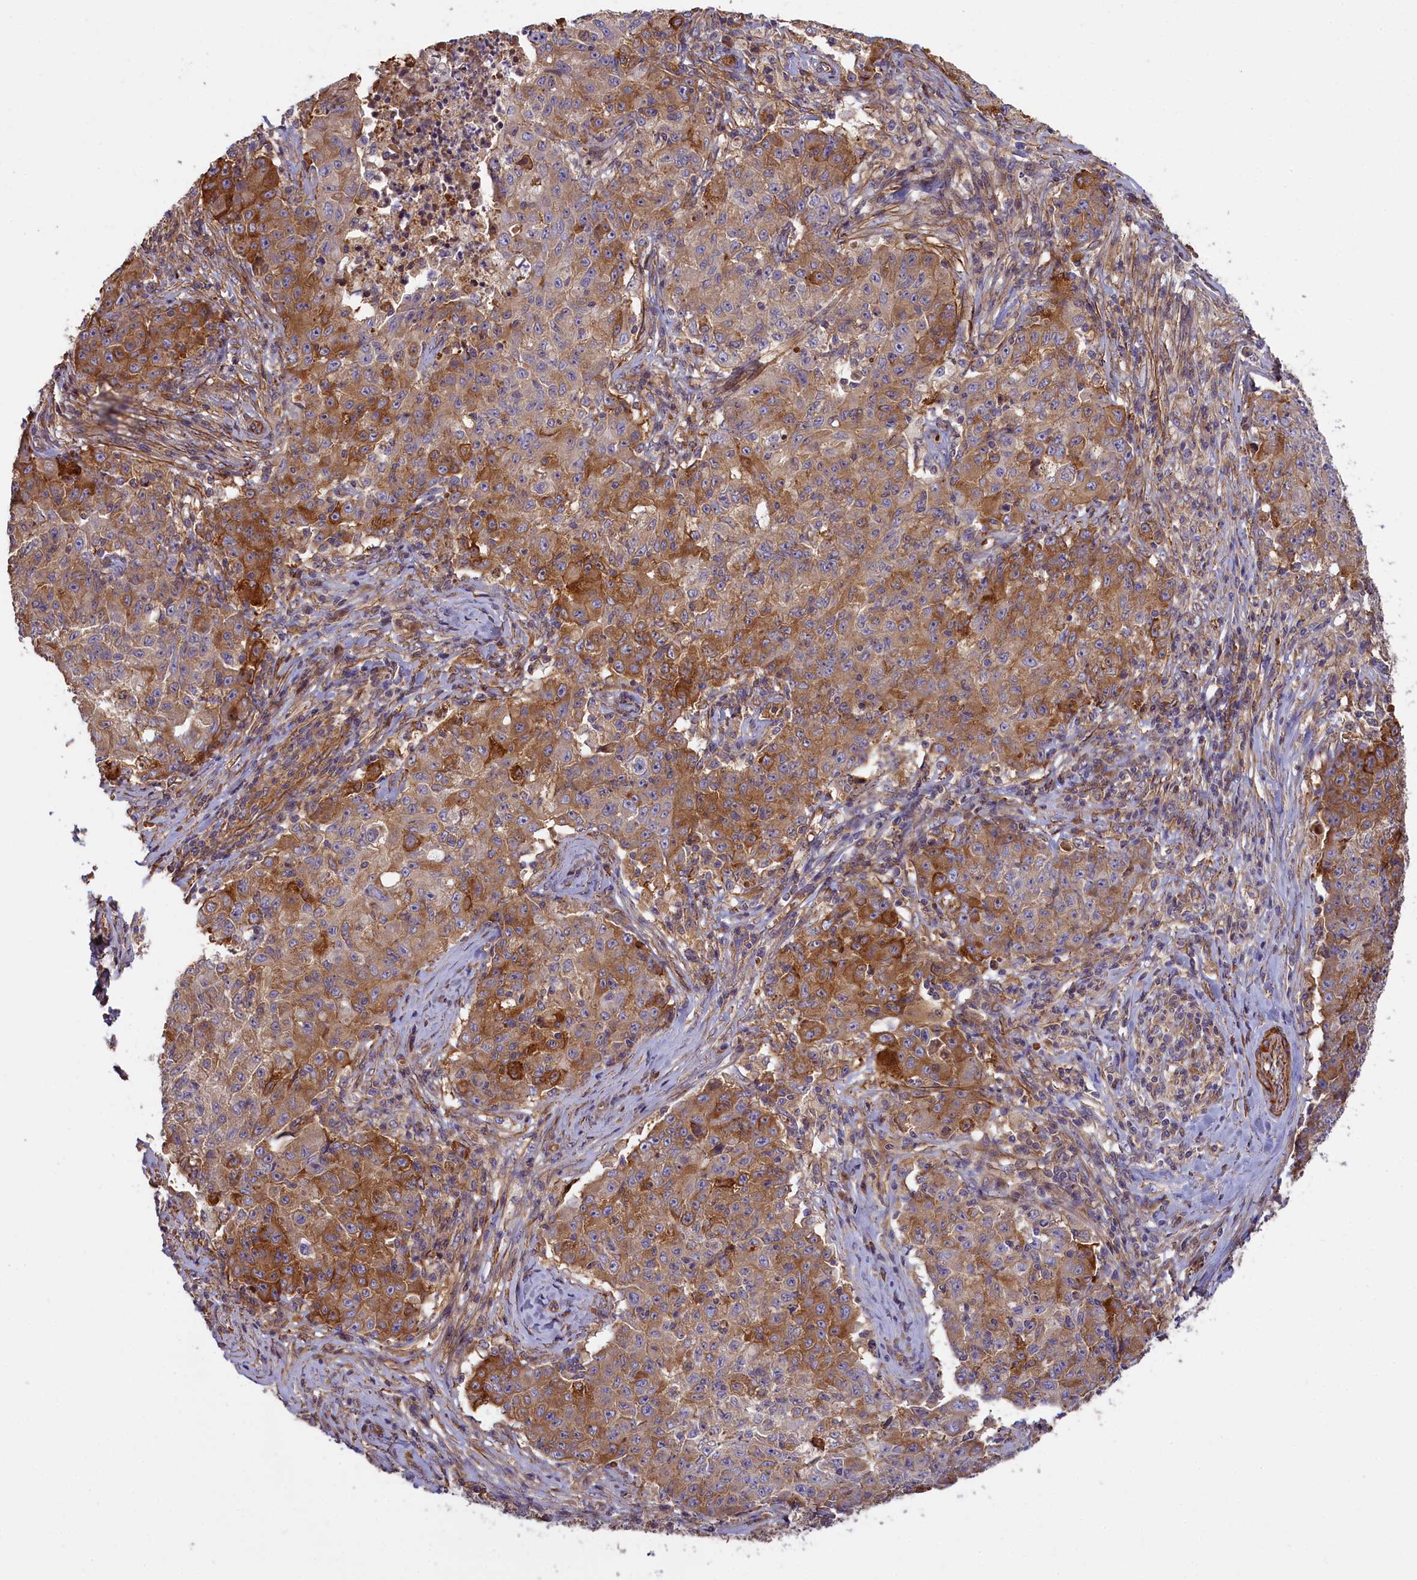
{"staining": {"intensity": "moderate", "quantity": ">75%", "location": "cytoplasmic/membranous"}, "tissue": "ovarian cancer", "cell_type": "Tumor cells", "image_type": "cancer", "snomed": [{"axis": "morphology", "description": "Carcinoma, endometroid"}, {"axis": "topography", "description": "Ovary"}], "caption": "Ovarian endometroid carcinoma stained with a brown dye reveals moderate cytoplasmic/membranous positive expression in approximately >75% of tumor cells.", "gene": "FUZ", "patient": {"sex": "female", "age": 42}}